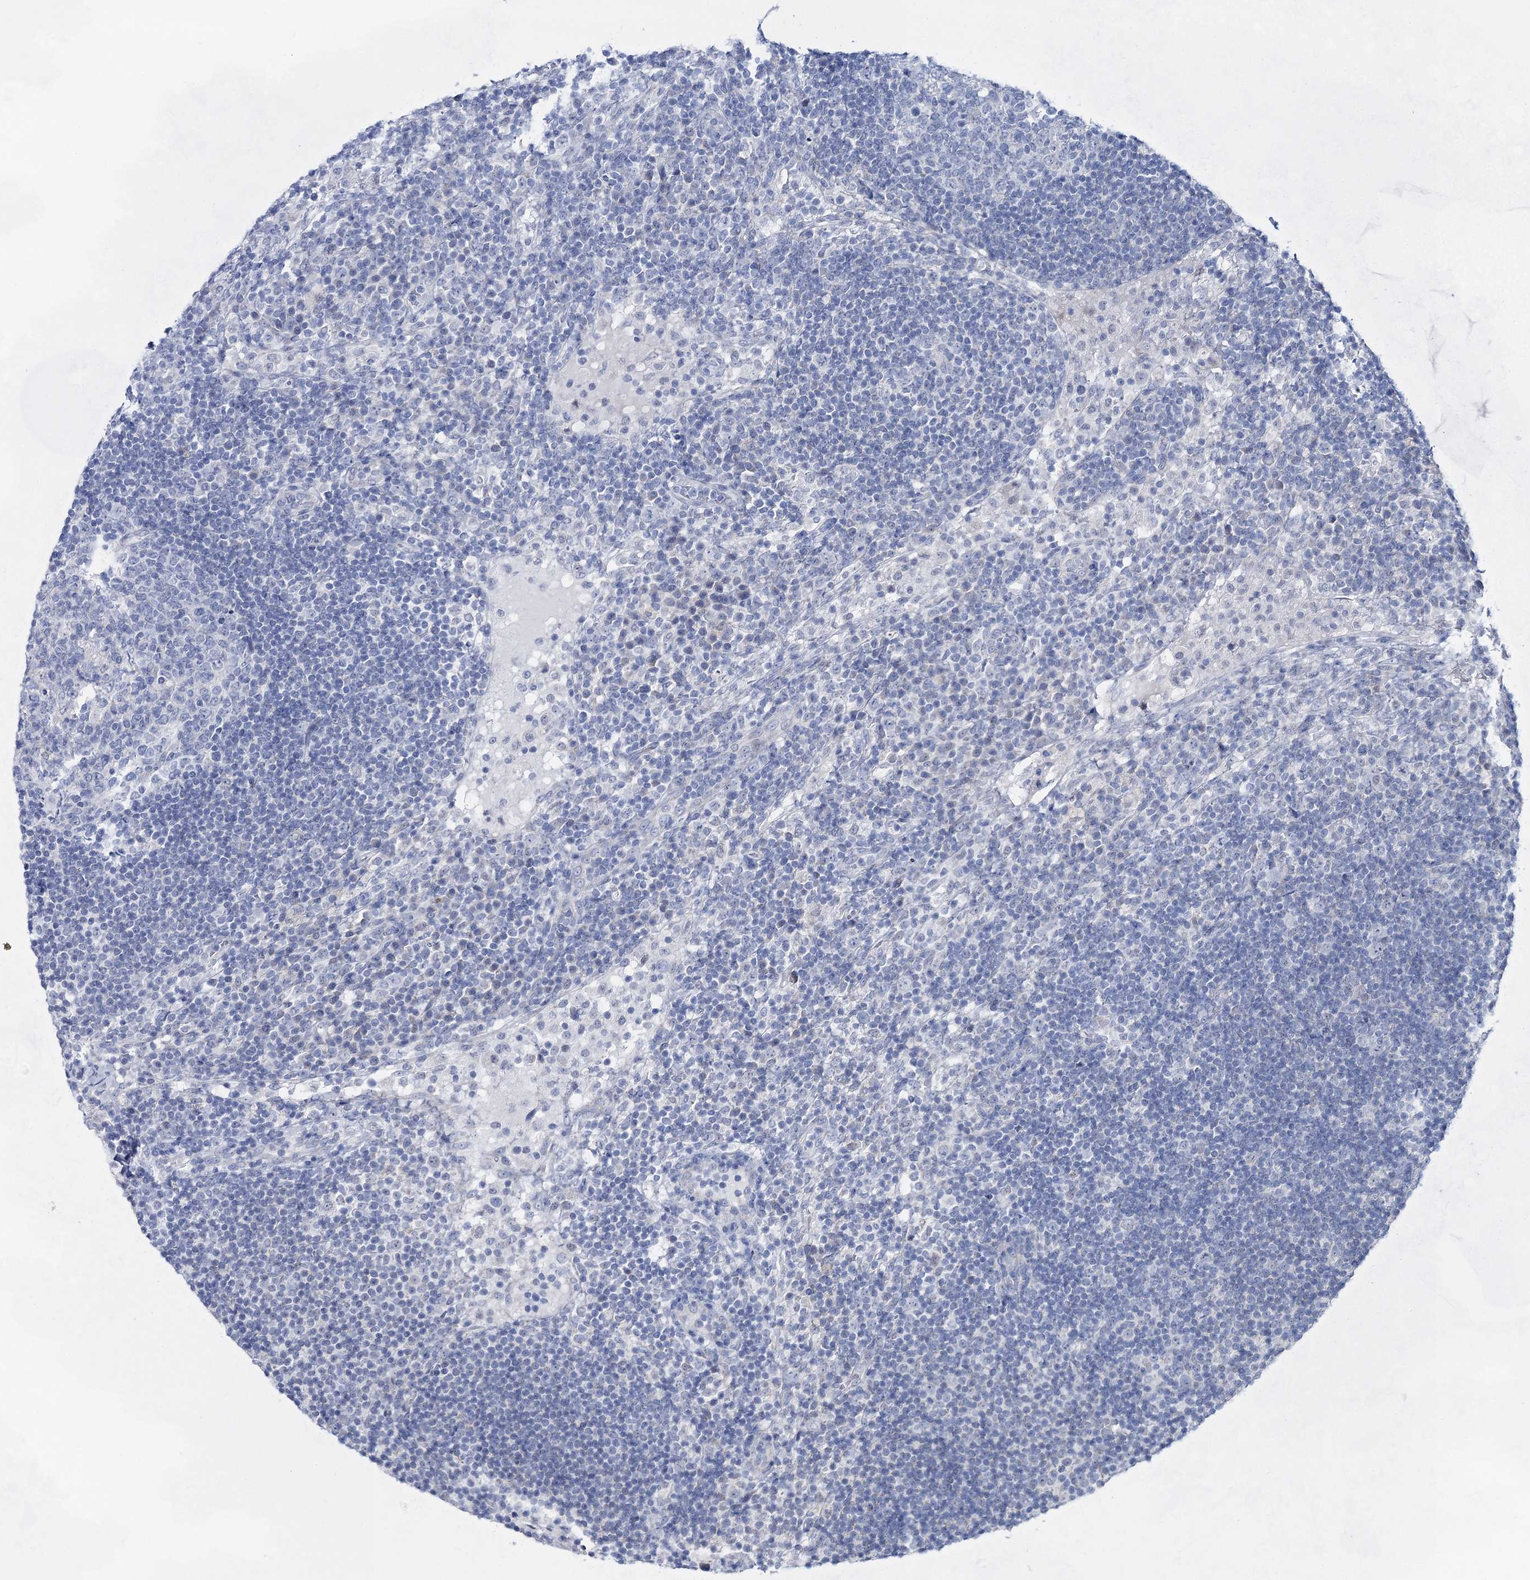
{"staining": {"intensity": "negative", "quantity": "none", "location": "none"}, "tissue": "lymph node", "cell_type": "Germinal center cells", "image_type": "normal", "snomed": [{"axis": "morphology", "description": "Normal tissue, NOS"}, {"axis": "topography", "description": "Lymph node"}], "caption": "Human lymph node stained for a protein using immunohistochemistry reveals no positivity in germinal center cells.", "gene": "BPHL", "patient": {"sex": "female", "age": 53}}